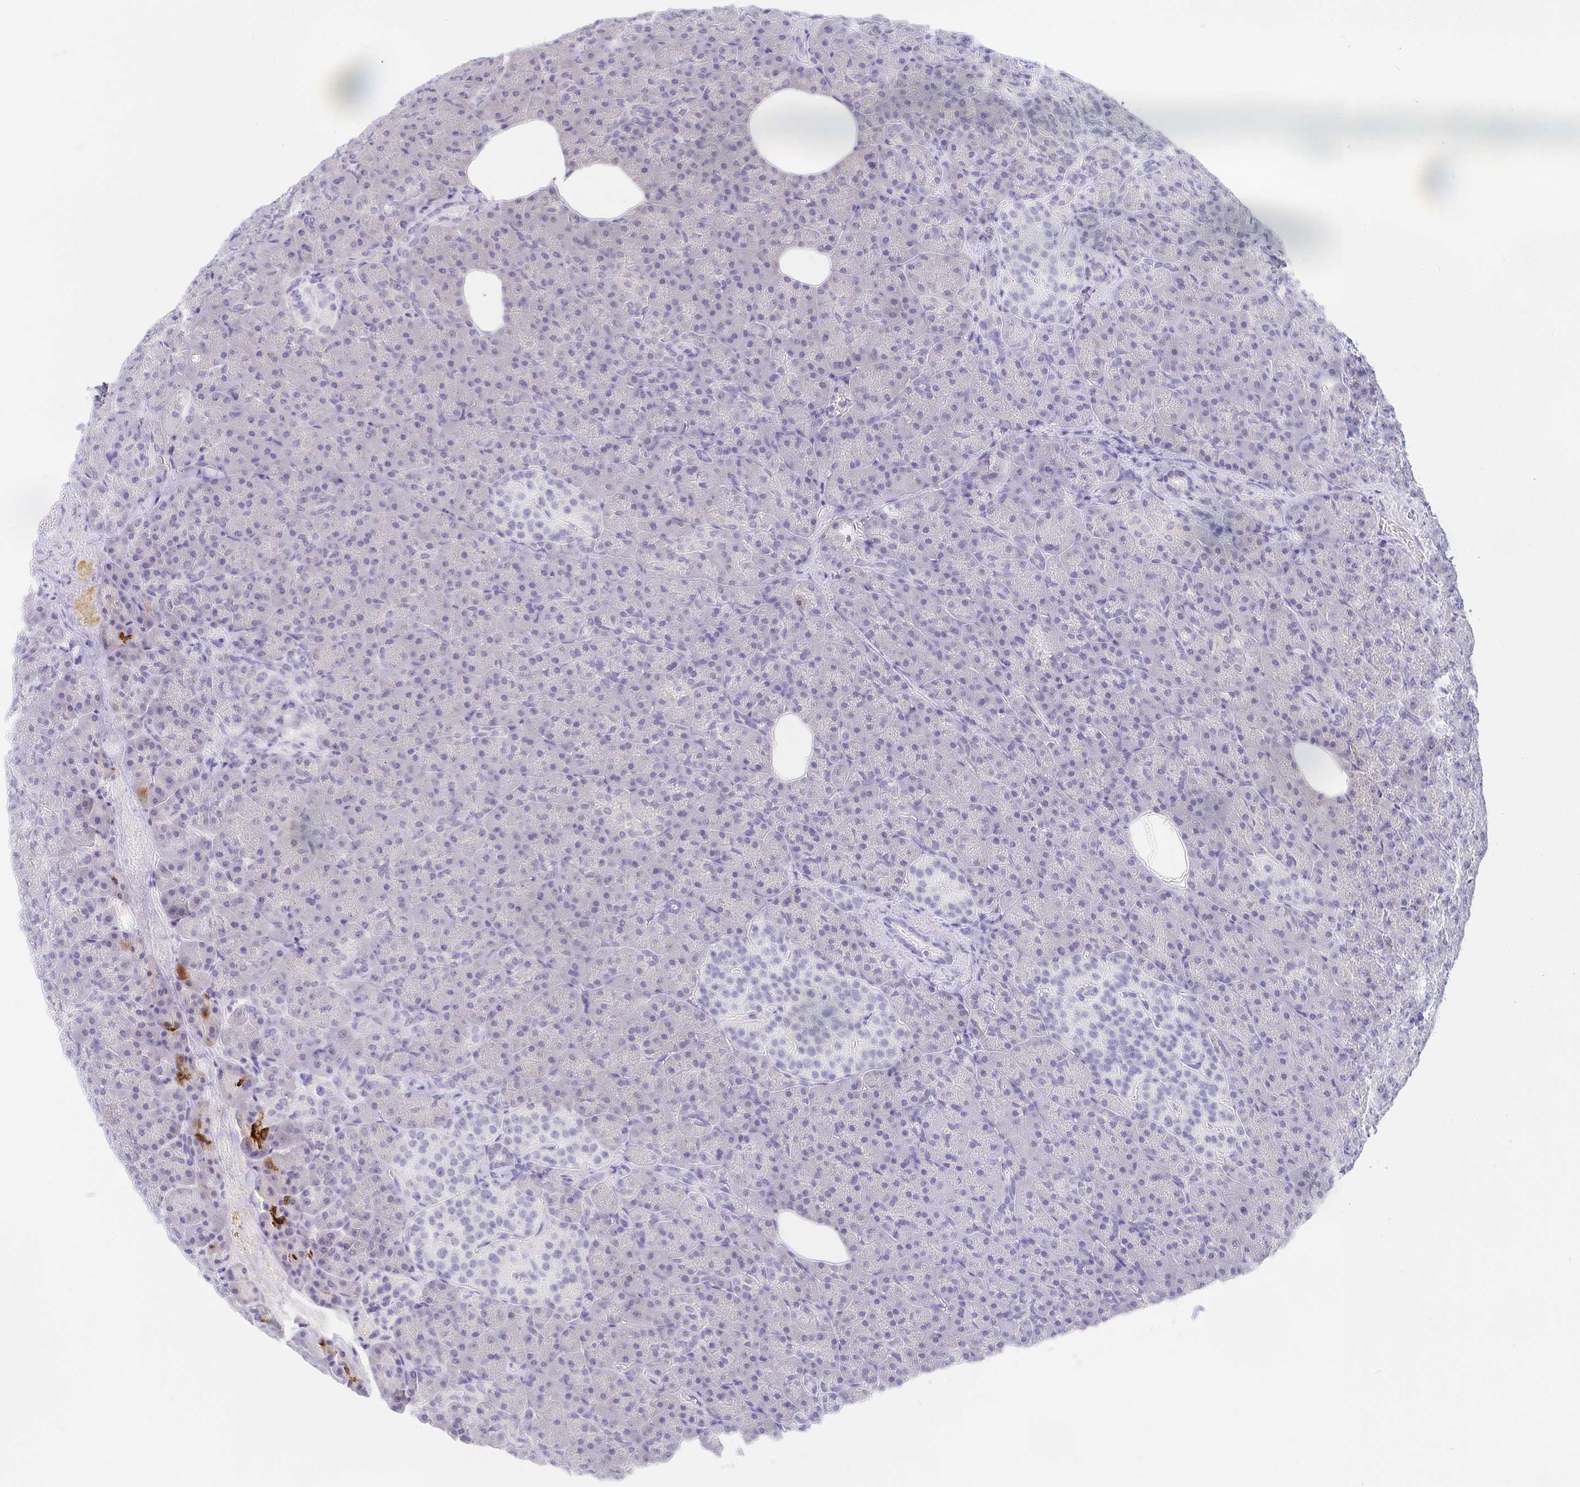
{"staining": {"intensity": "moderate", "quantity": "<25%", "location": "cytoplasmic/membranous"}, "tissue": "pancreas", "cell_type": "Exocrine glandular cells", "image_type": "normal", "snomed": [{"axis": "morphology", "description": "Normal tissue, NOS"}, {"axis": "topography", "description": "Pancreas"}], "caption": "DAB immunohistochemical staining of benign human pancreas demonstrates moderate cytoplasmic/membranous protein positivity in approximately <25% of exocrine glandular cells.", "gene": "PDE6B", "patient": {"sex": "female", "age": 74}}